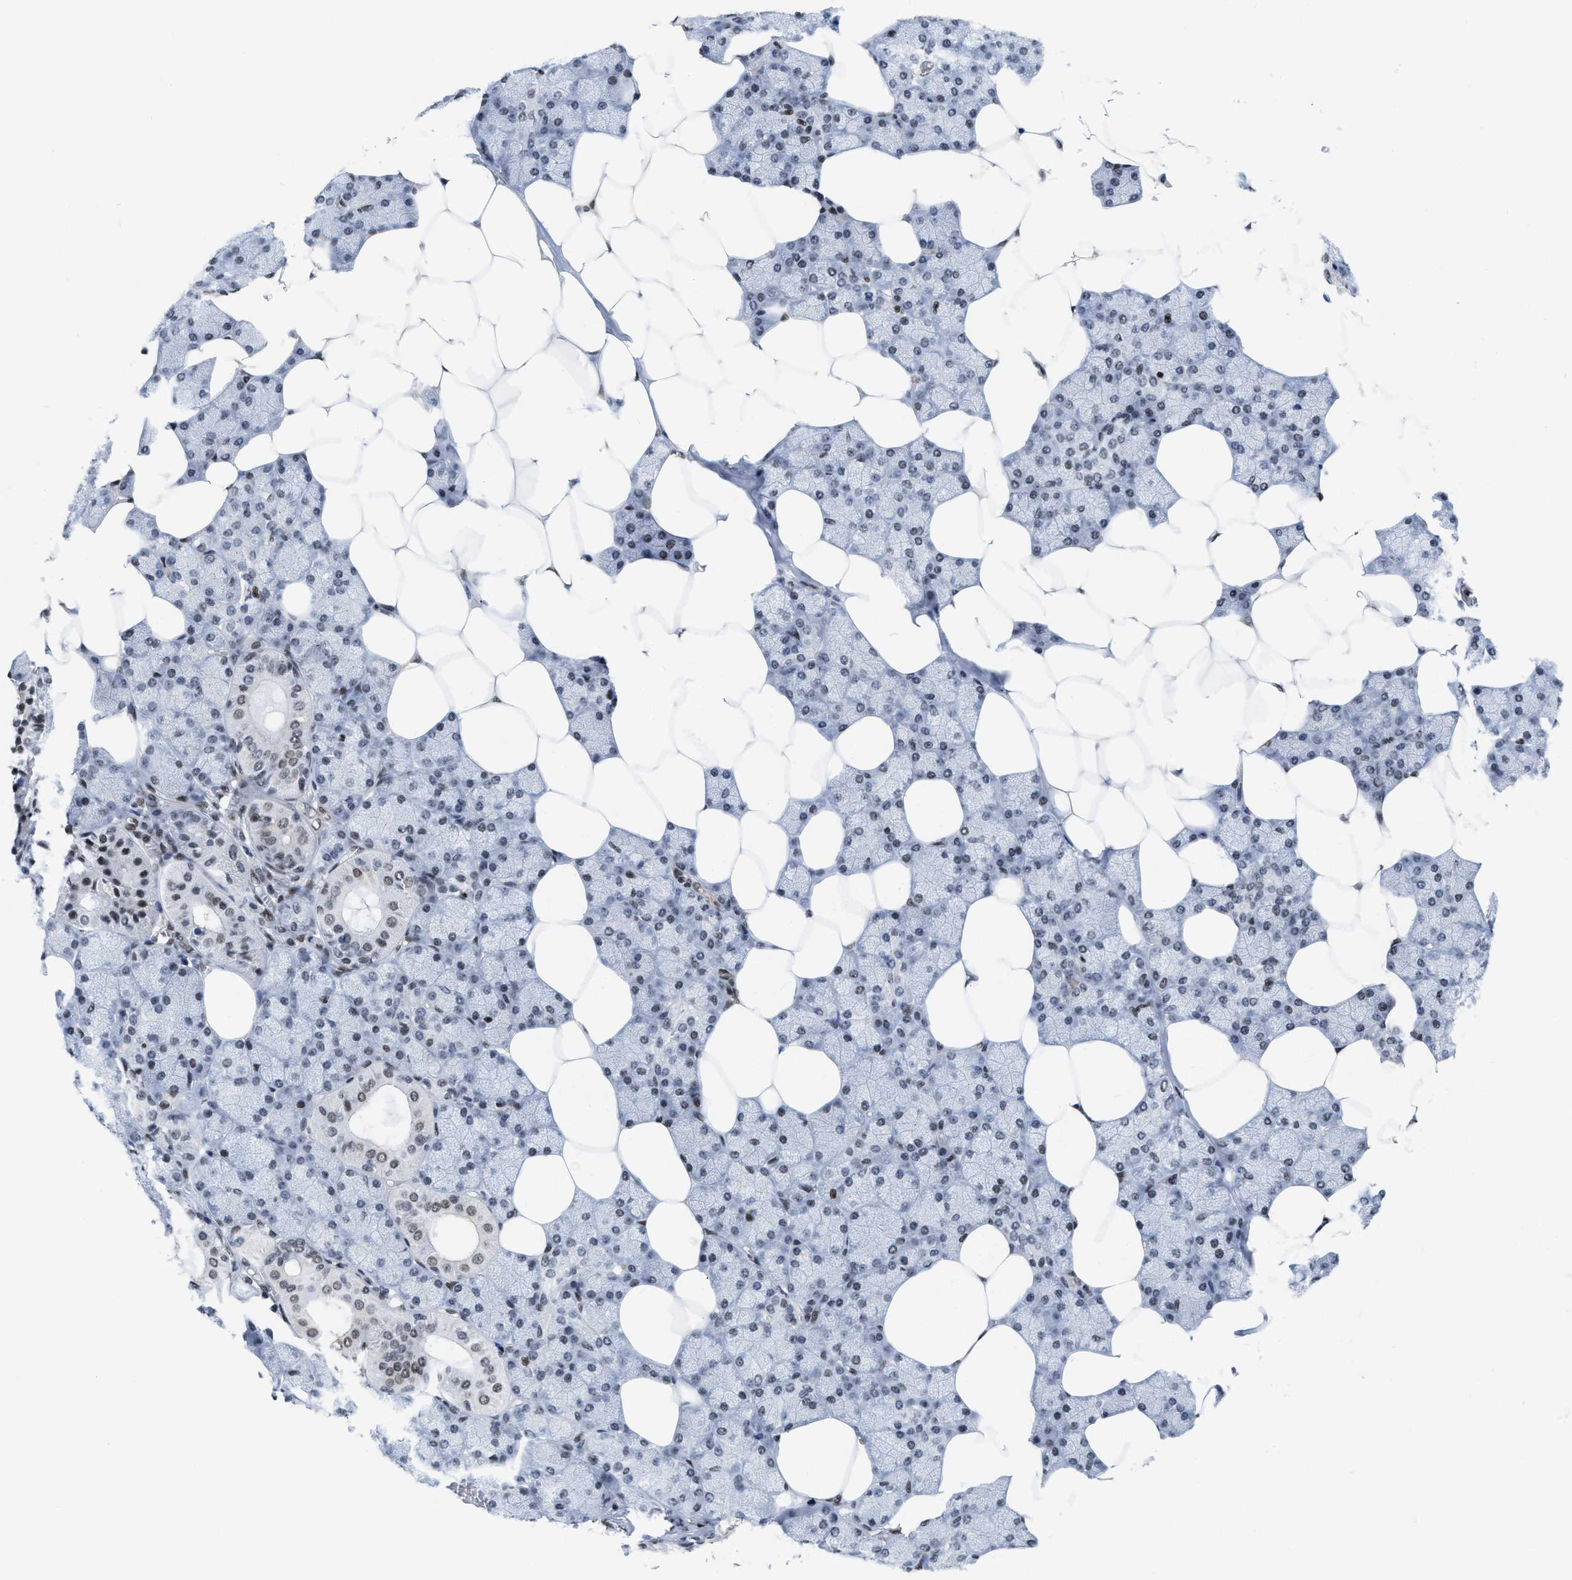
{"staining": {"intensity": "moderate", "quantity": "<25%", "location": "cytoplasmic/membranous,nuclear"}, "tissue": "salivary gland", "cell_type": "Glandular cells", "image_type": "normal", "snomed": [{"axis": "morphology", "description": "Normal tissue, NOS"}, {"axis": "topography", "description": "Salivary gland"}], "caption": "Immunohistochemistry (IHC) staining of normal salivary gland, which reveals low levels of moderate cytoplasmic/membranous,nuclear staining in about <25% of glandular cells indicating moderate cytoplasmic/membranous,nuclear protein staining. The staining was performed using DAB (brown) for protein detection and nuclei were counterstained in hematoxylin (blue).", "gene": "MIER1", "patient": {"sex": "male", "age": 62}}